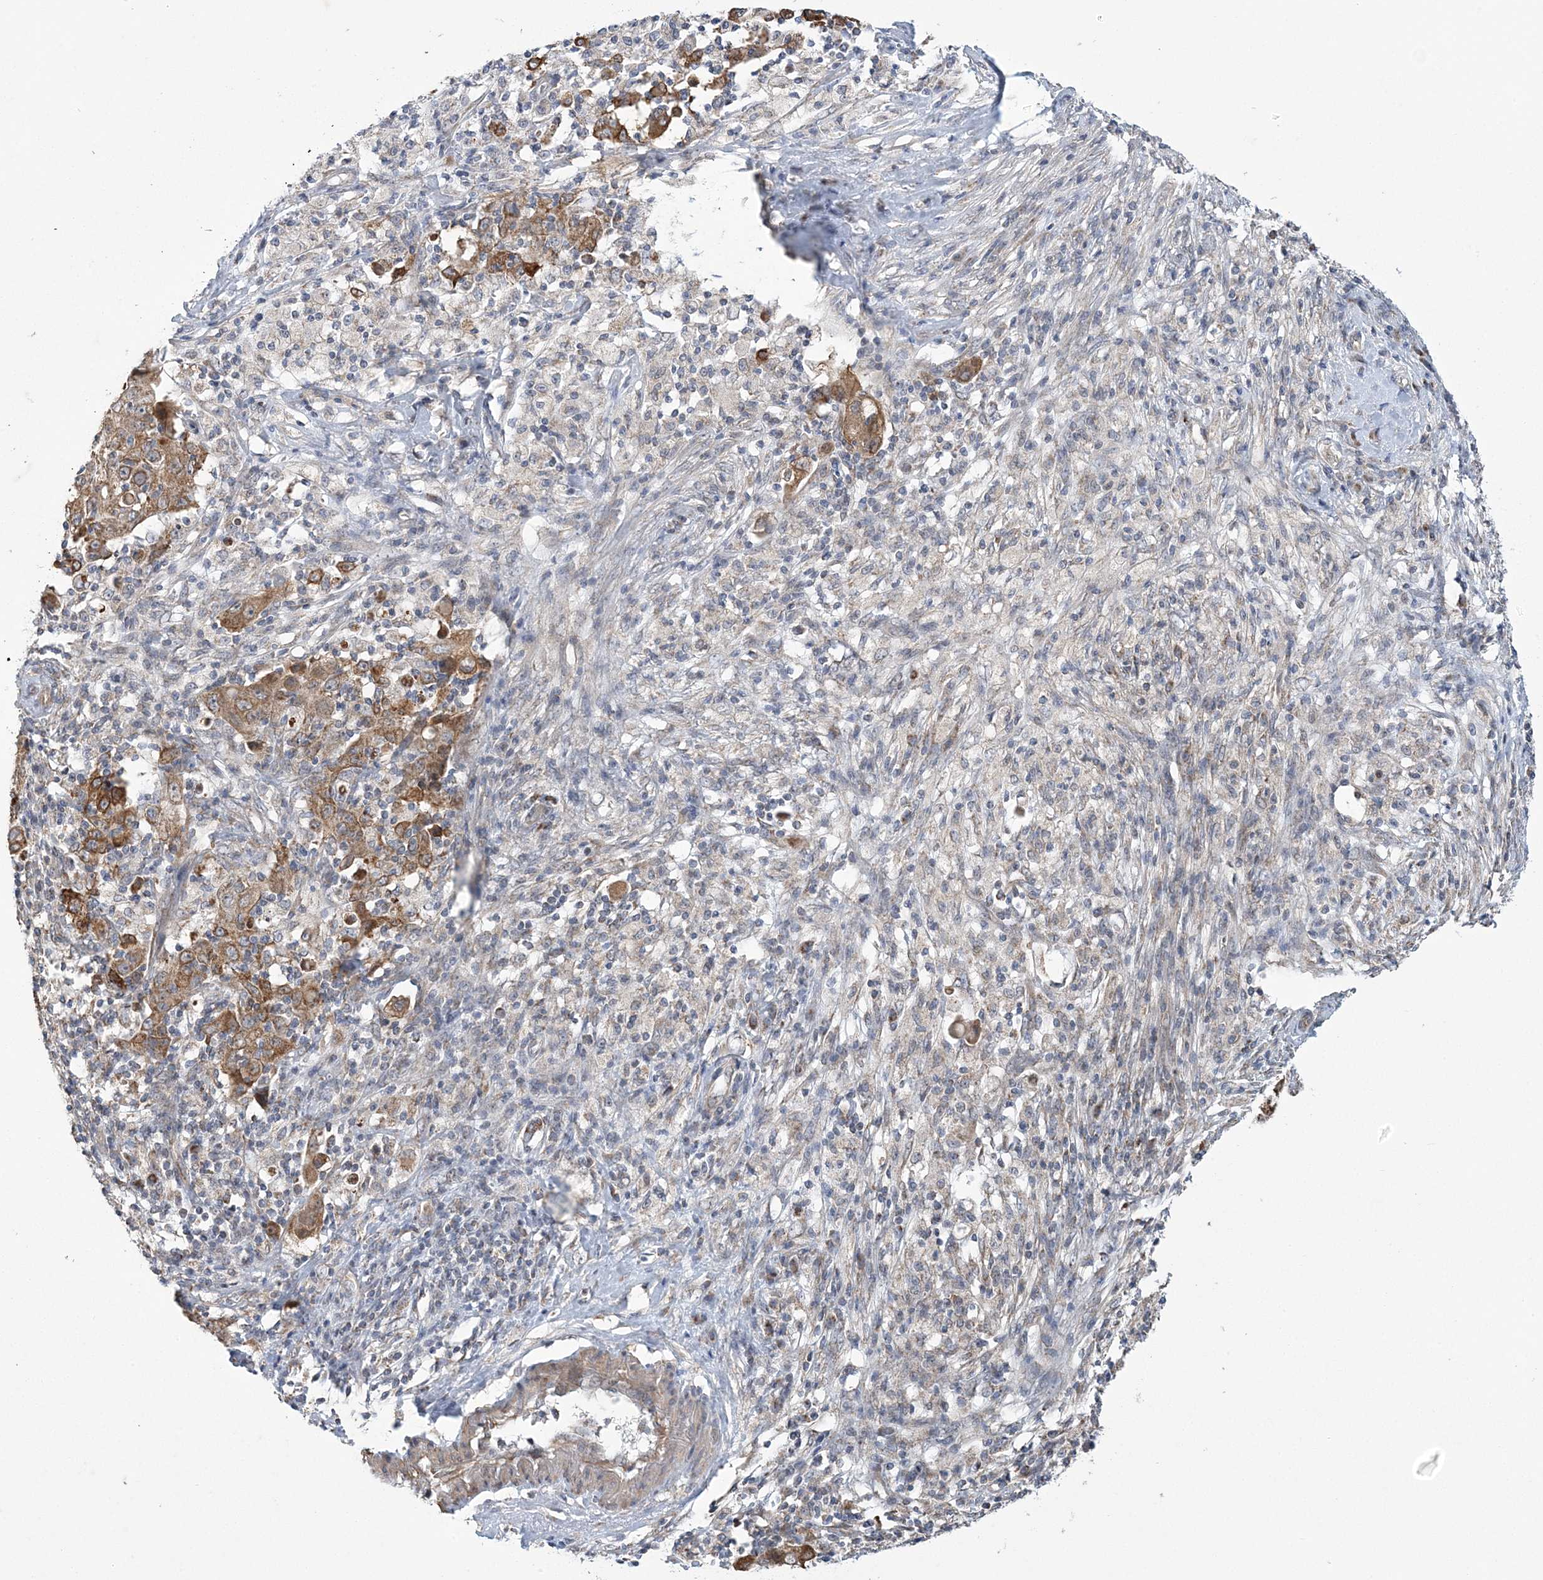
{"staining": {"intensity": "moderate", "quantity": ">75%", "location": "cytoplasmic/membranous"}, "tissue": "ovarian cancer", "cell_type": "Tumor cells", "image_type": "cancer", "snomed": [{"axis": "morphology", "description": "Carcinoma, endometroid"}, {"axis": "topography", "description": "Ovary"}], "caption": "Human endometroid carcinoma (ovarian) stained for a protein (brown) shows moderate cytoplasmic/membranous positive positivity in about >75% of tumor cells.", "gene": "SLX9", "patient": {"sex": "female", "age": 42}}